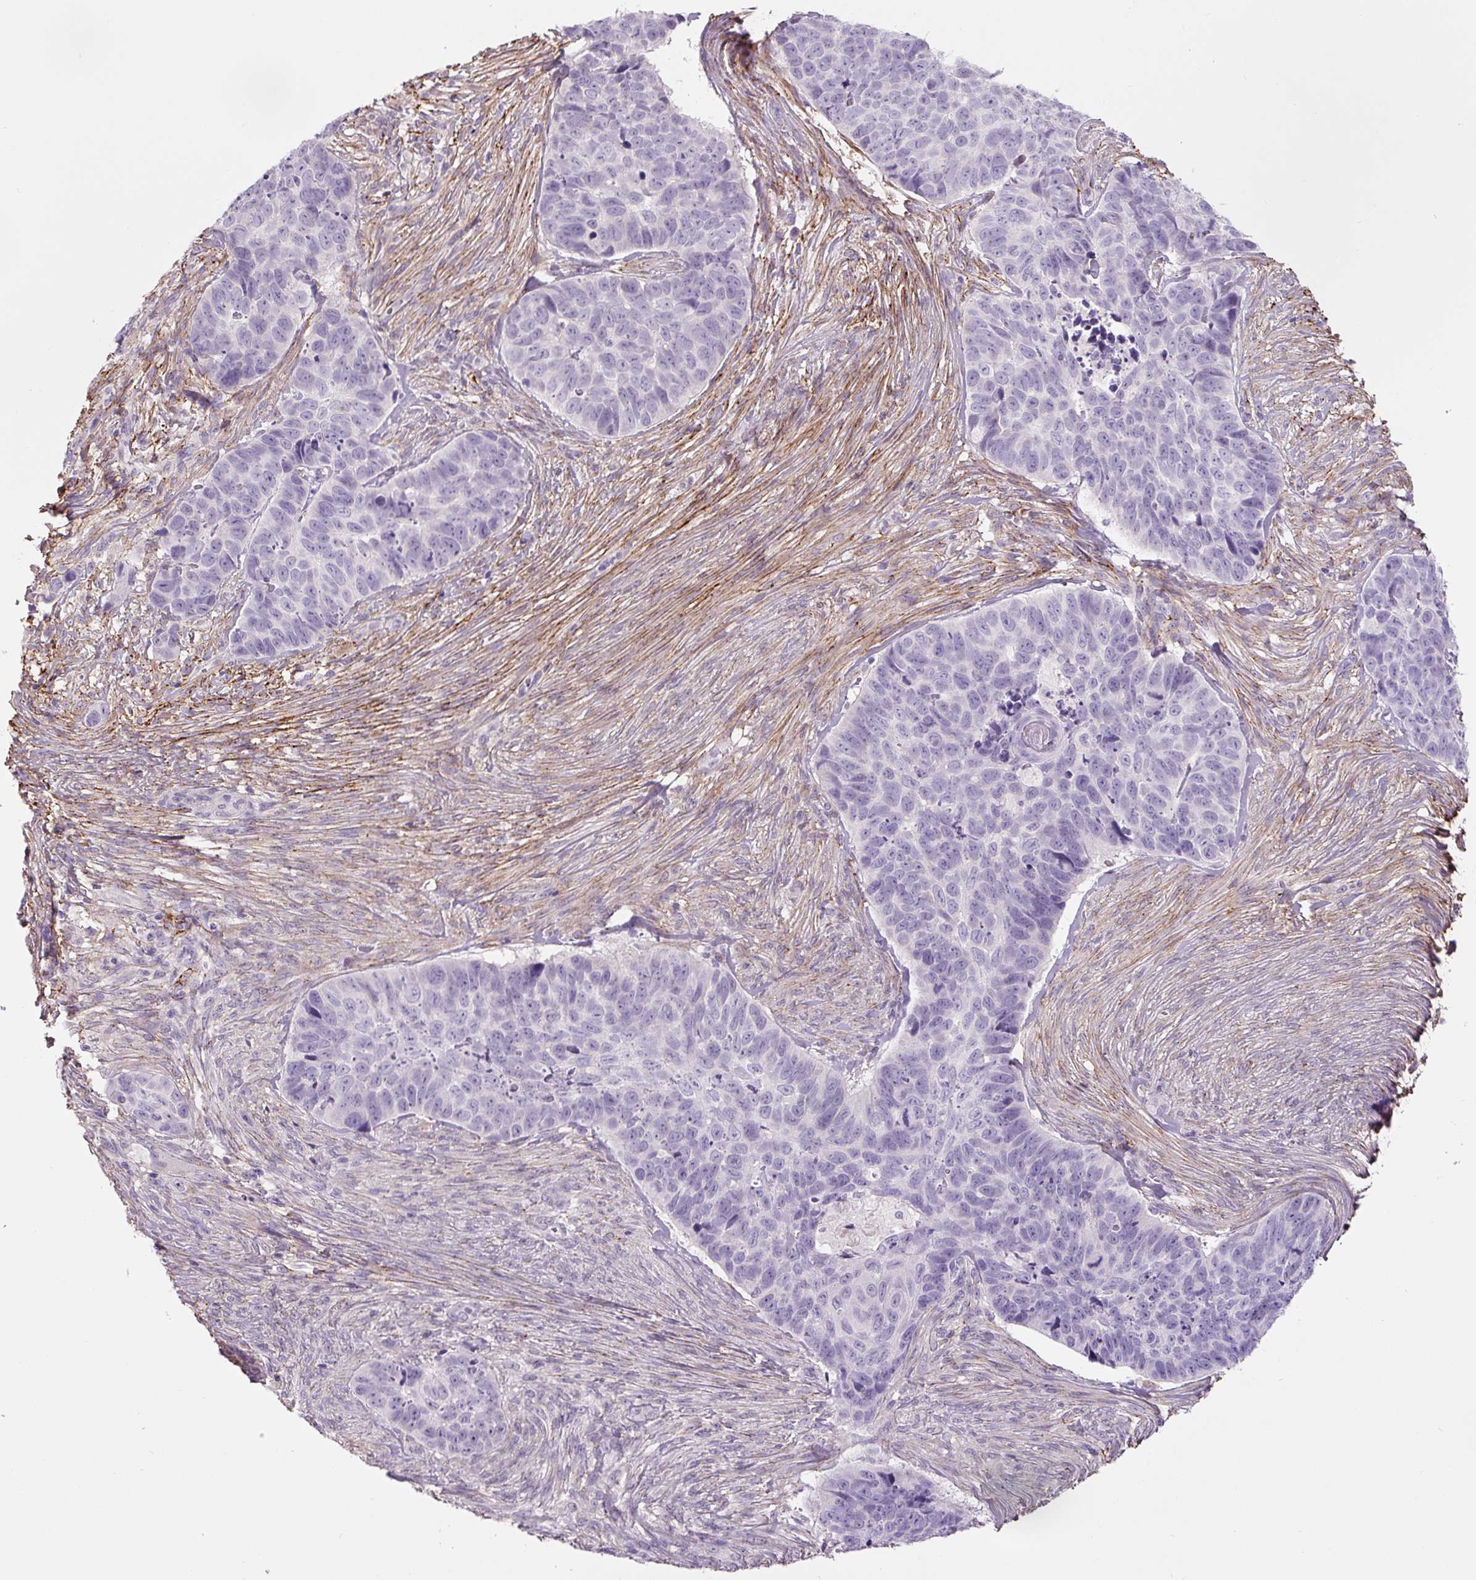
{"staining": {"intensity": "negative", "quantity": "none", "location": "none"}, "tissue": "skin cancer", "cell_type": "Tumor cells", "image_type": "cancer", "snomed": [{"axis": "morphology", "description": "Basal cell carcinoma"}, {"axis": "topography", "description": "Skin"}], "caption": "An immunohistochemistry photomicrograph of skin basal cell carcinoma is shown. There is no staining in tumor cells of skin basal cell carcinoma.", "gene": "FBN1", "patient": {"sex": "female", "age": 82}}